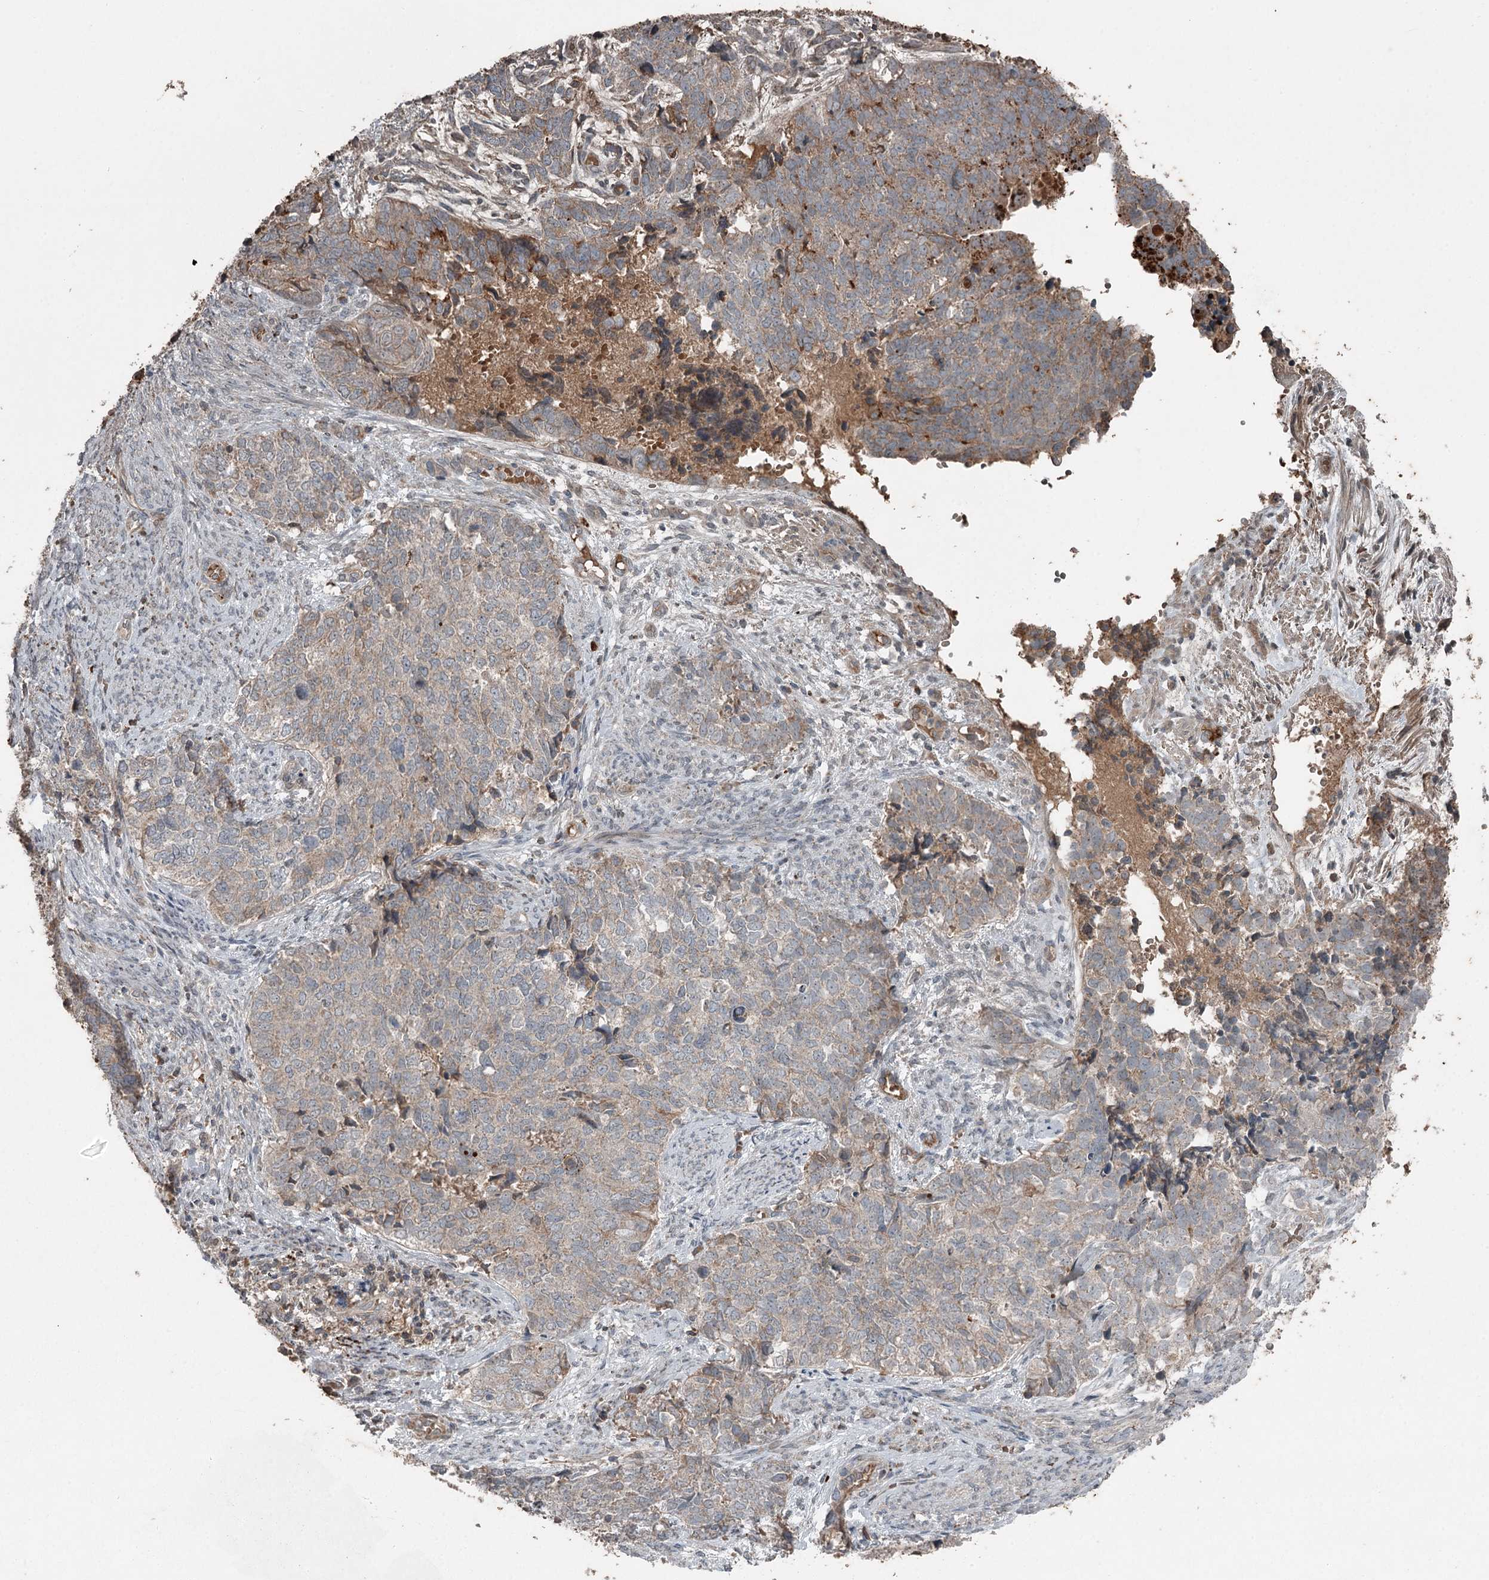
{"staining": {"intensity": "weak", "quantity": "25%-75%", "location": "cytoplasmic/membranous"}, "tissue": "cervical cancer", "cell_type": "Tumor cells", "image_type": "cancer", "snomed": [{"axis": "morphology", "description": "Squamous cell carcinoma, NOS"}, {"axis": "topography", "description": "Cervix"}], "caption": "Human cervical cancer (squamous cell carcinoma) stained for a protein (brown) shows weak cytoplasmic/membranous positive staining in about 25%-75% of tumor cells.", "gene": "SLC39A8", "patient": {"sex": "female", "age": 63}}